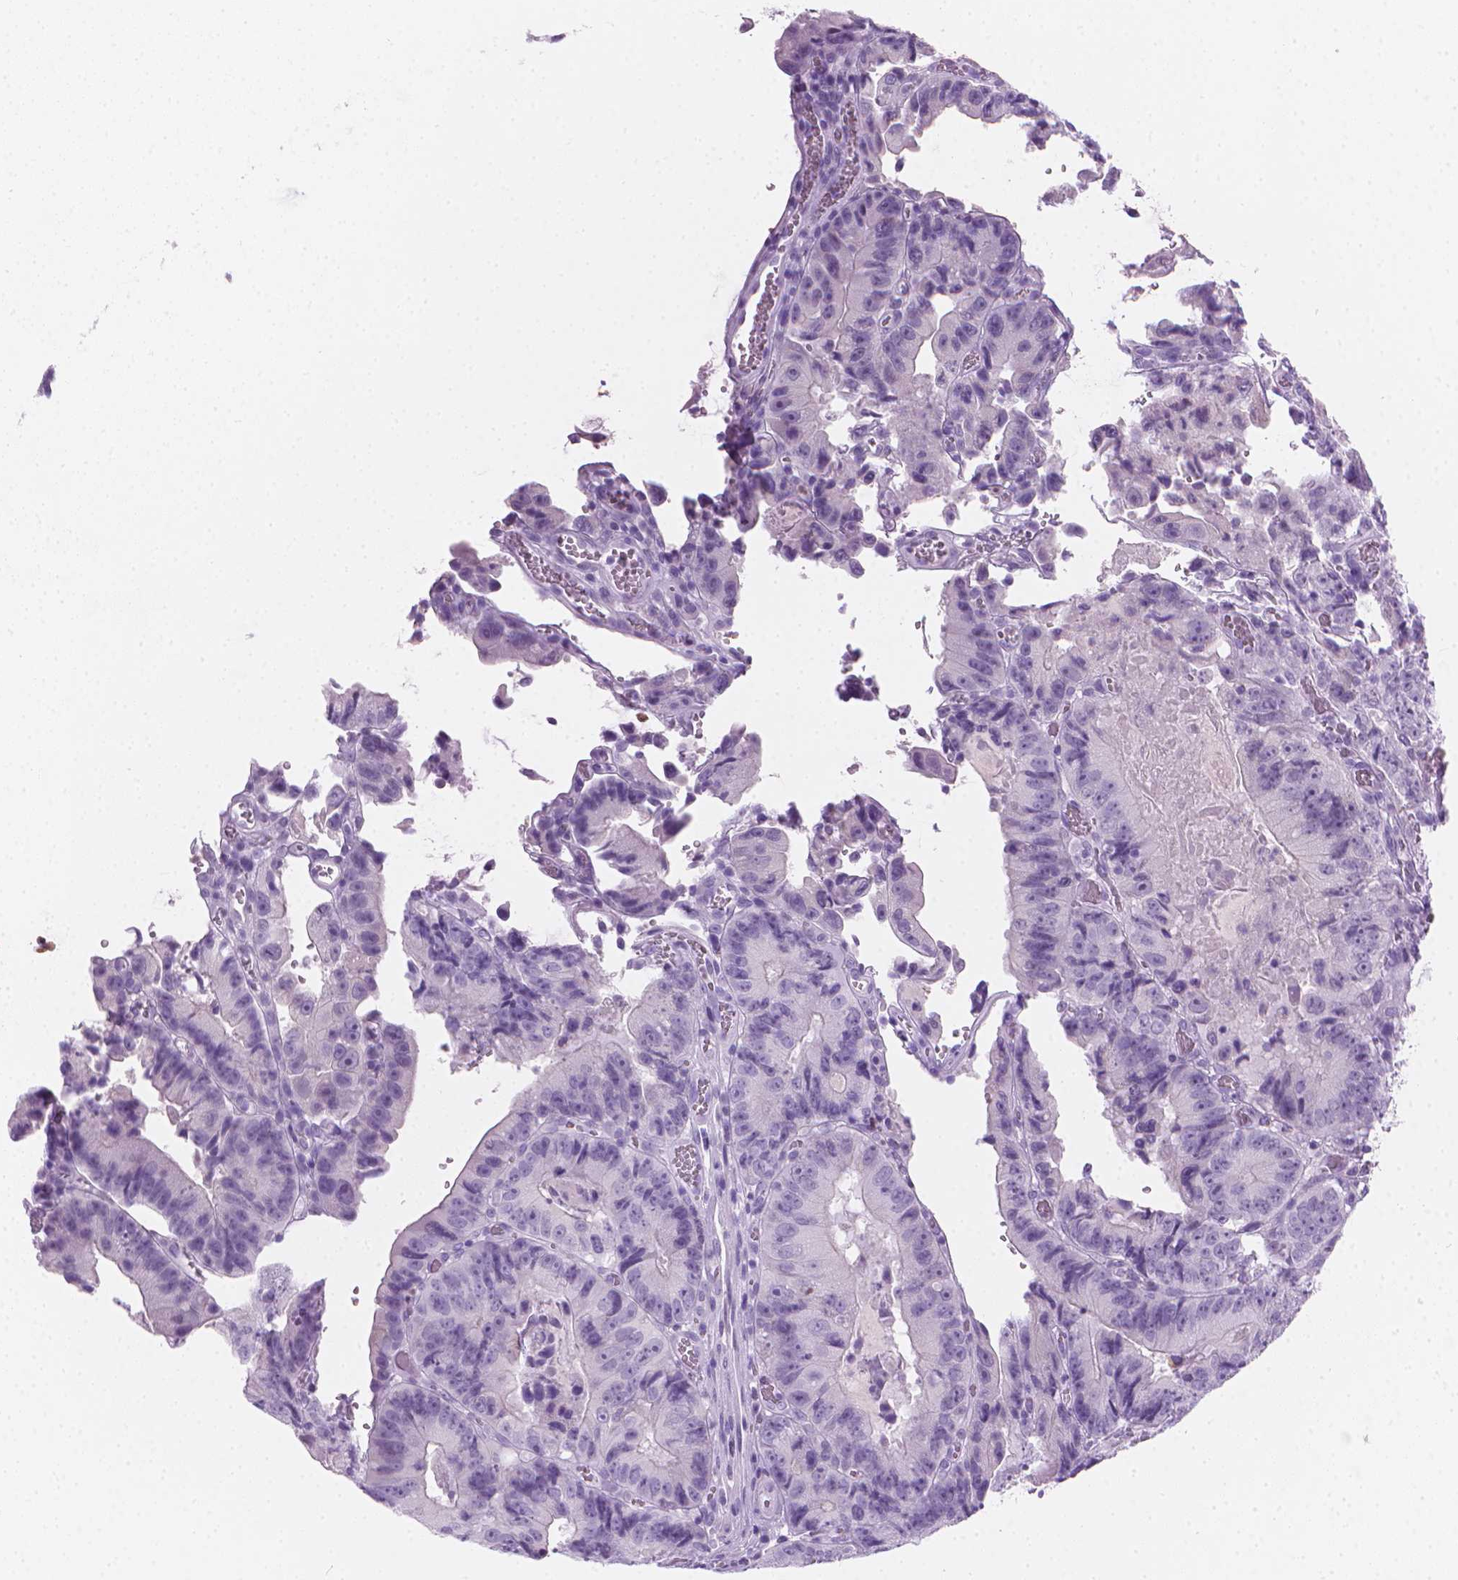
{"staining": {"intensity": "negative", "quantity": "none", "location": "none"}, "tissue": "colorectal cancer", "cell_type": "Tumor cells", "image_type": "cancer", "snomed": [{"axis": "morphology", "description": "Adenocarcinoma, NOS"}, {"axis": "topography", "description": "Colon"}], "caption": "IHC histopathology image of adenocarcinoma (colorectal) stained for a protein (brown), which demonstrates no positivity in tumor cells.", "gene": "TTC29", "patient": {"sex": "female", "age": 86}}